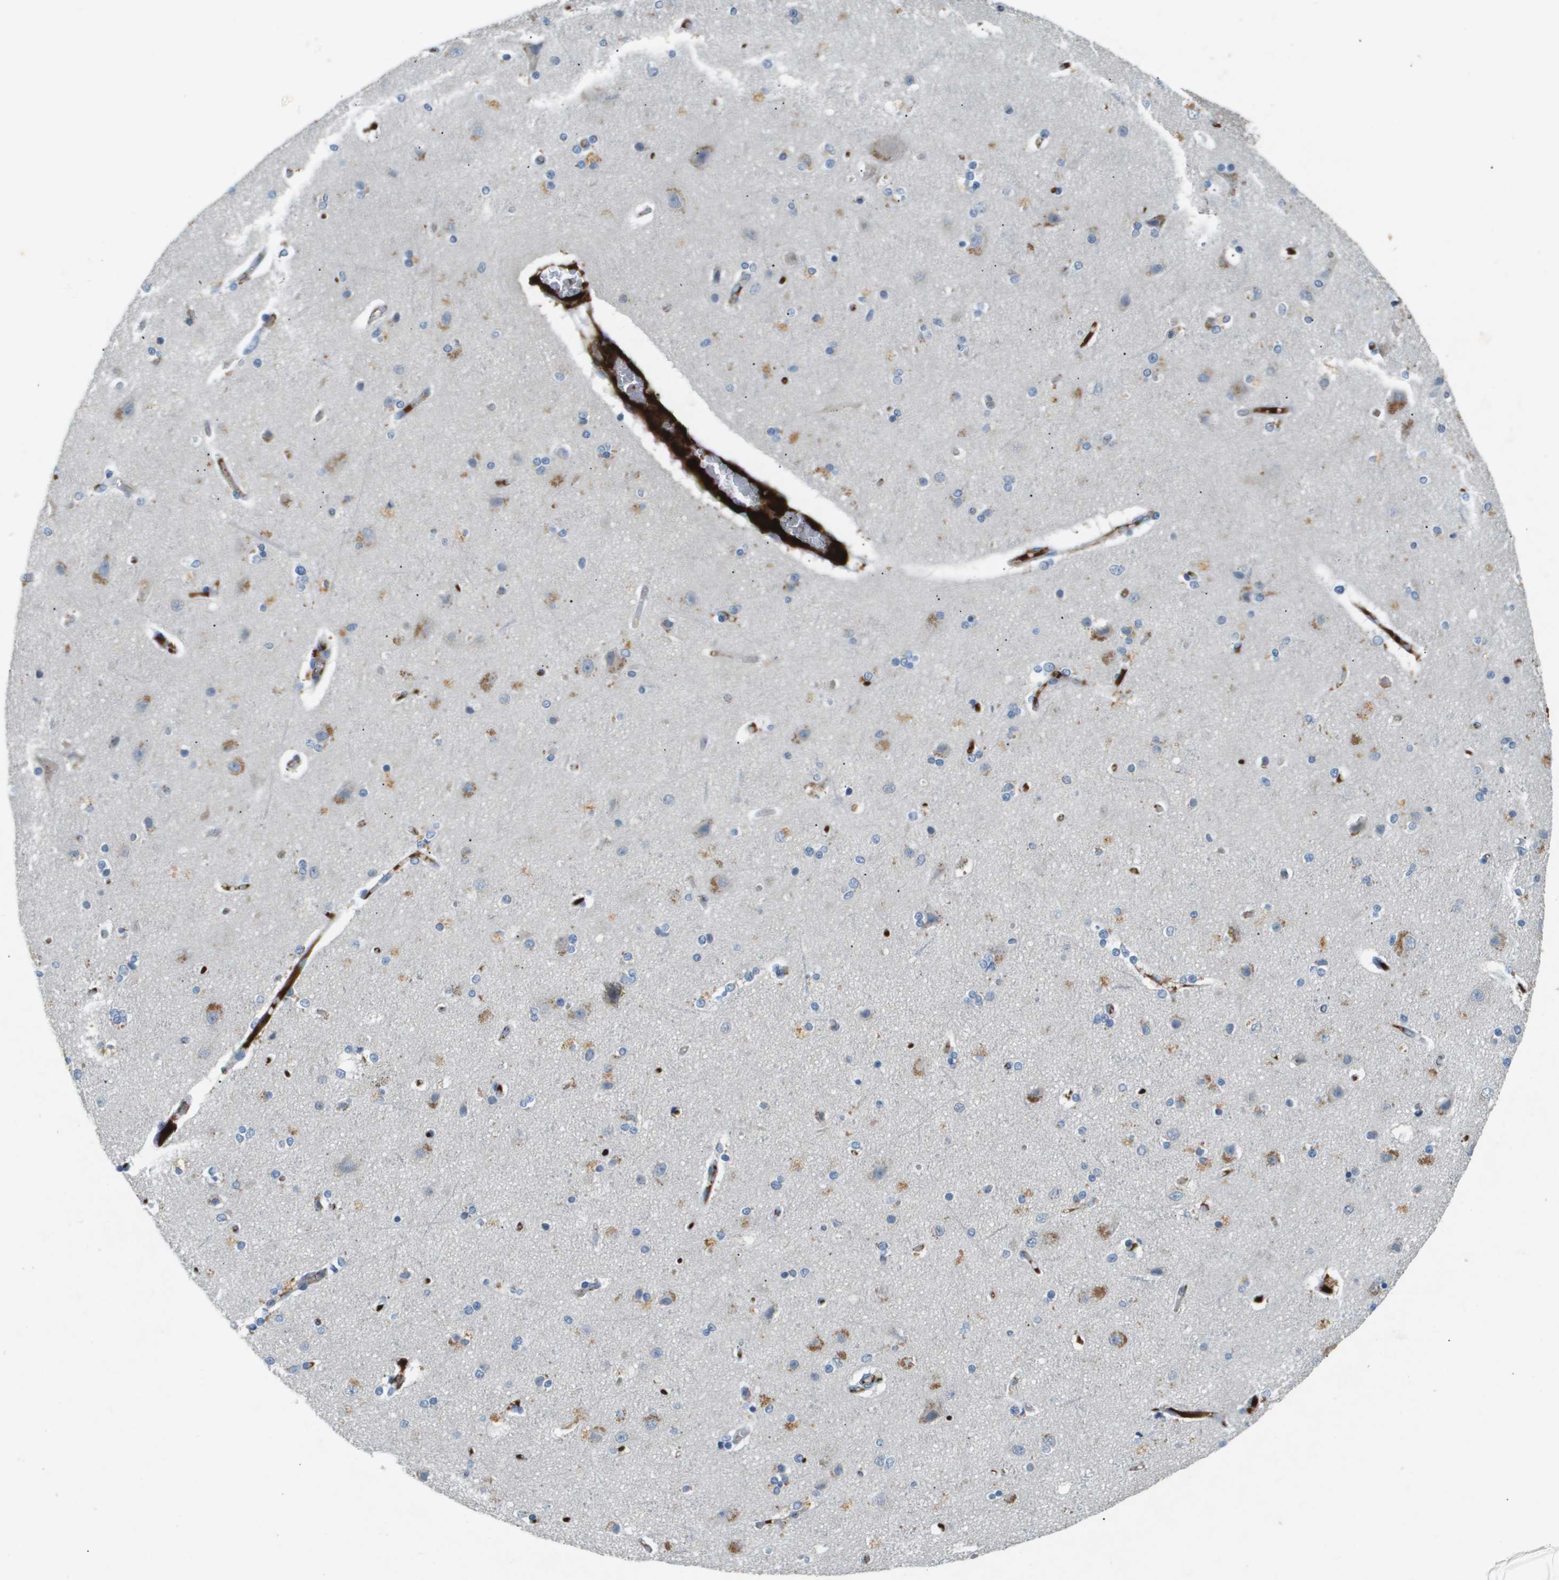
{"staining": {"intensity": "moderate", "quantity": "25%-75%", "location": "cytoplasmic/membranous"}, "tissue": "cerebral cortex", "cell_type": "Endothelial cells", "image_type": "normal", "snomed": [{"axis": "morphology", "description": "Normal tissue, NOS"}, {"axis": "topography", "description": "Cerebral cortex"}], "caption": "This photomicrograph displays immunohistochemistry (IHC) staining of unremarkable human cerebral cortex, with medium moderate cytoplasmic/membranous staining in about 25%-75% of endothelial cells.", "gene": "VTN", "patient": {"sex": "female", "age": 54}}